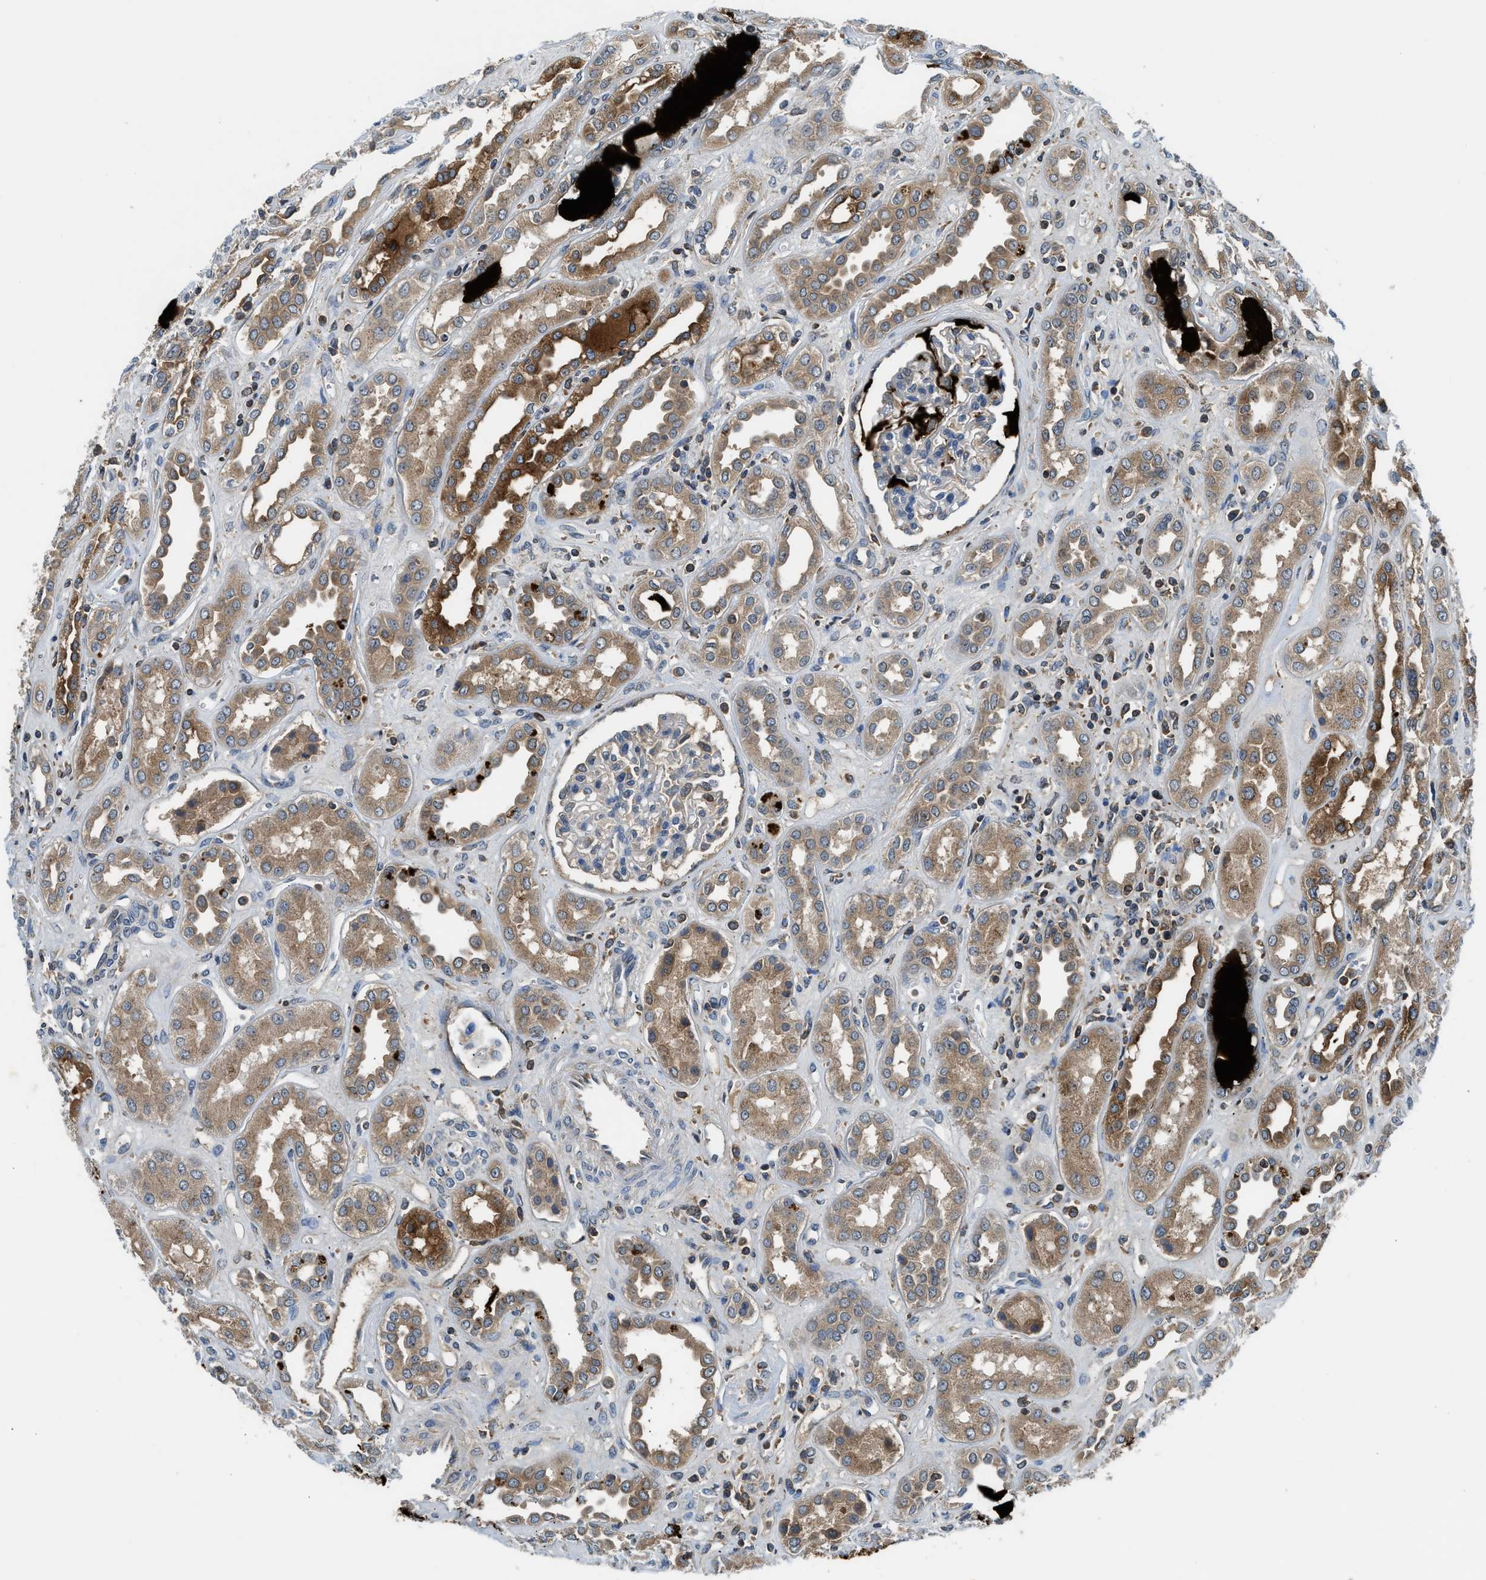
{"staining": {"intensity": "weak", "quantity": "<25%", "location": "cytoplasmic/membranous"}, "tissue": "kidney", "cell_type": "Cells in glomeruli", "image_type": "normal", "snomed": [{"axis": "morphology", "description": "Normal tissue, NOS"}, {"axis": "topography", "description": "Kidney"}], "caption": "Cells in glomeruli are negative for brown protein staining in benign kidney.", "gene": "PAFAH2", "patient": {"sex": "male", "age": 59}}